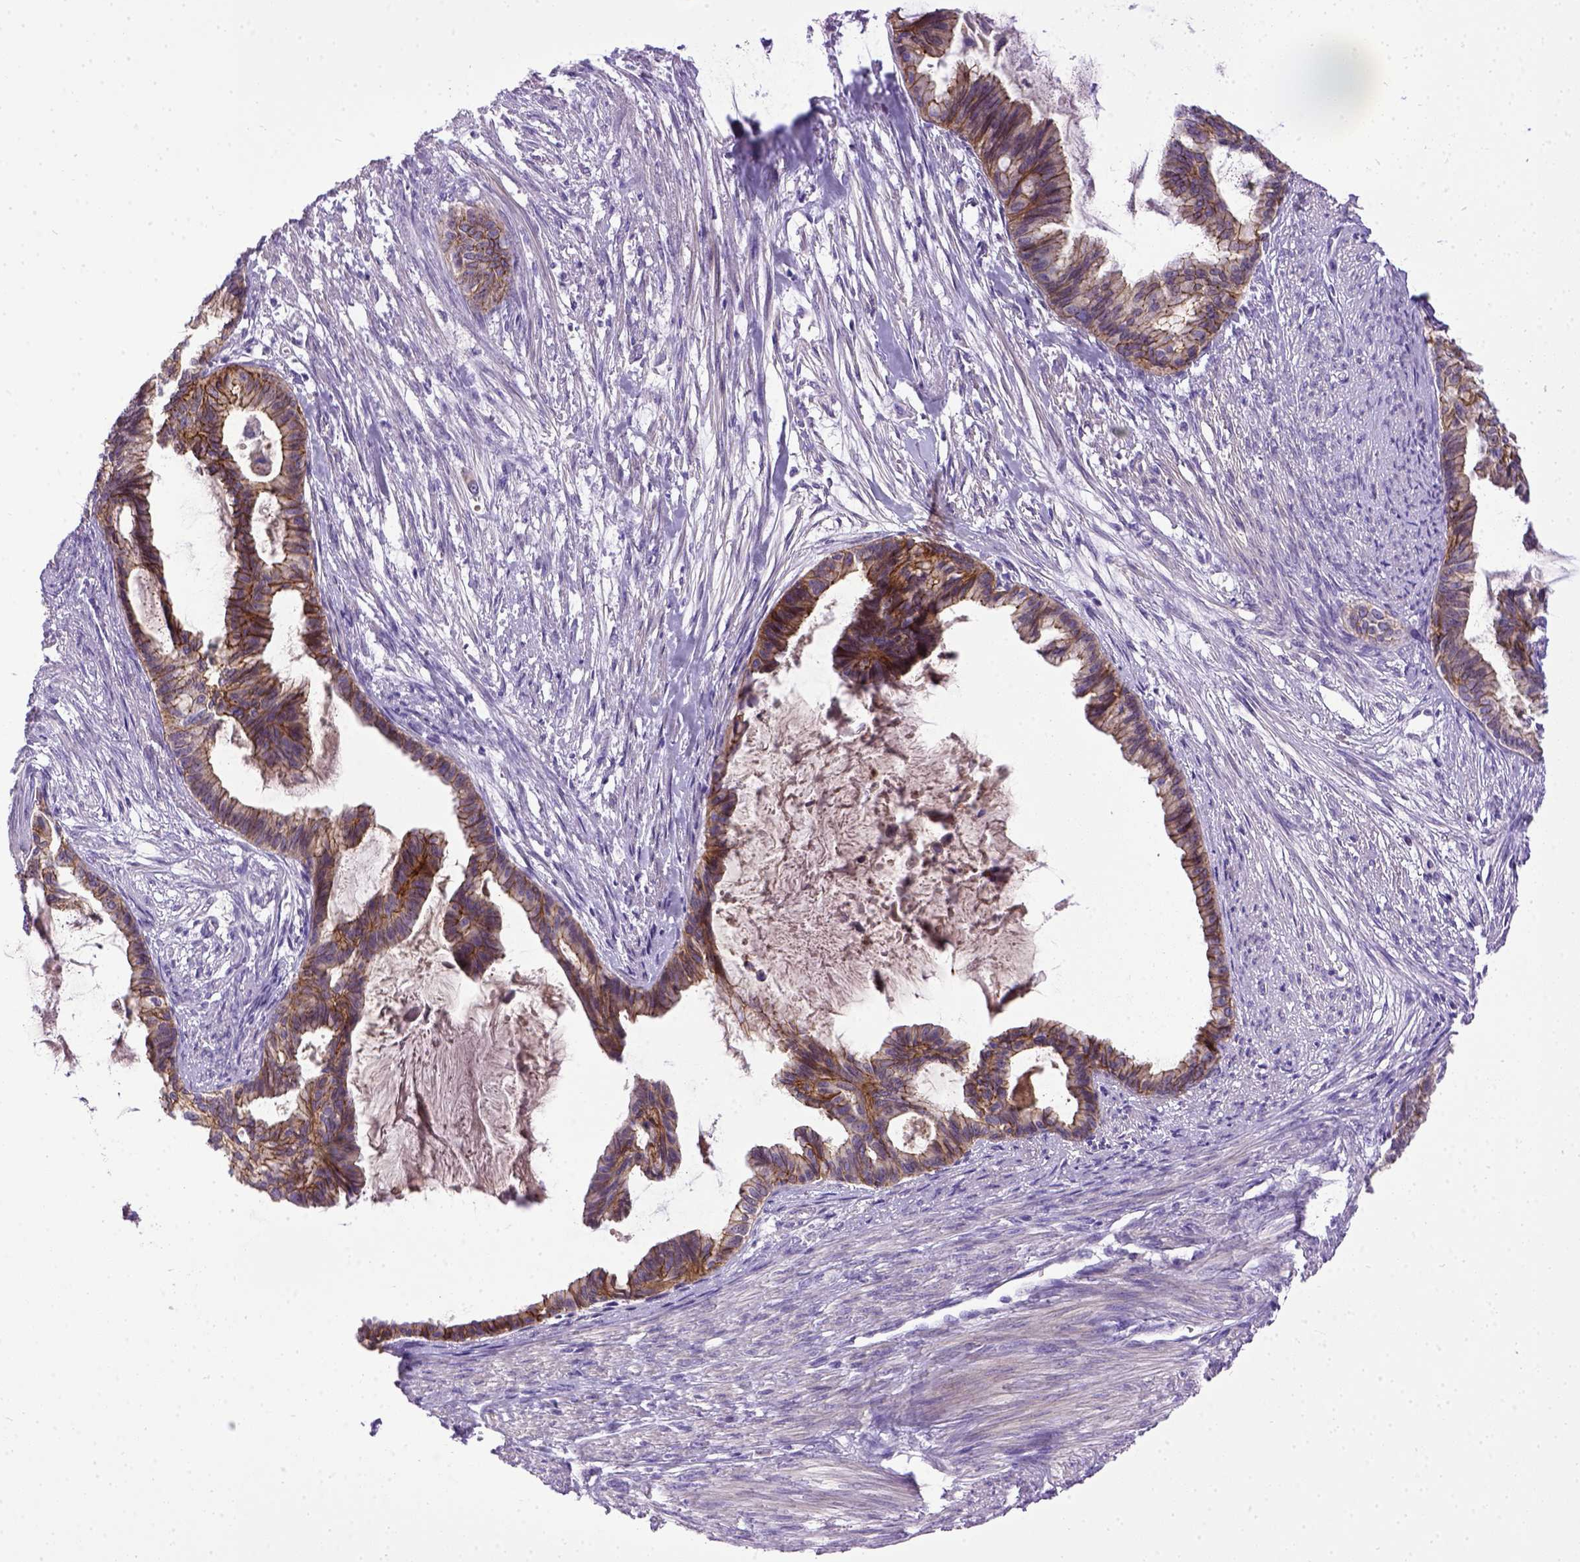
{"staining": {"intensity": "moderate", "quantity": ">75%", "location": "cytoplasmic/membranous"}, "tissue": "endometrial cancer", "cell_type": "Tumor cells", "image_type": "cancer", "snomed": [{"axis": "morphology", "description": "Adenocarcinoma, NOS"}, {"axis": "topography", "description": "Endometrium"}], "caption": "A medium amount of moderate cytoplasmic/membranous staining is appreciated in about >75% of tumor cells in endometrial adenocarcinoma tissue.", "gene": "CDH1", "patient": {"sex": "female", "age": 86}}